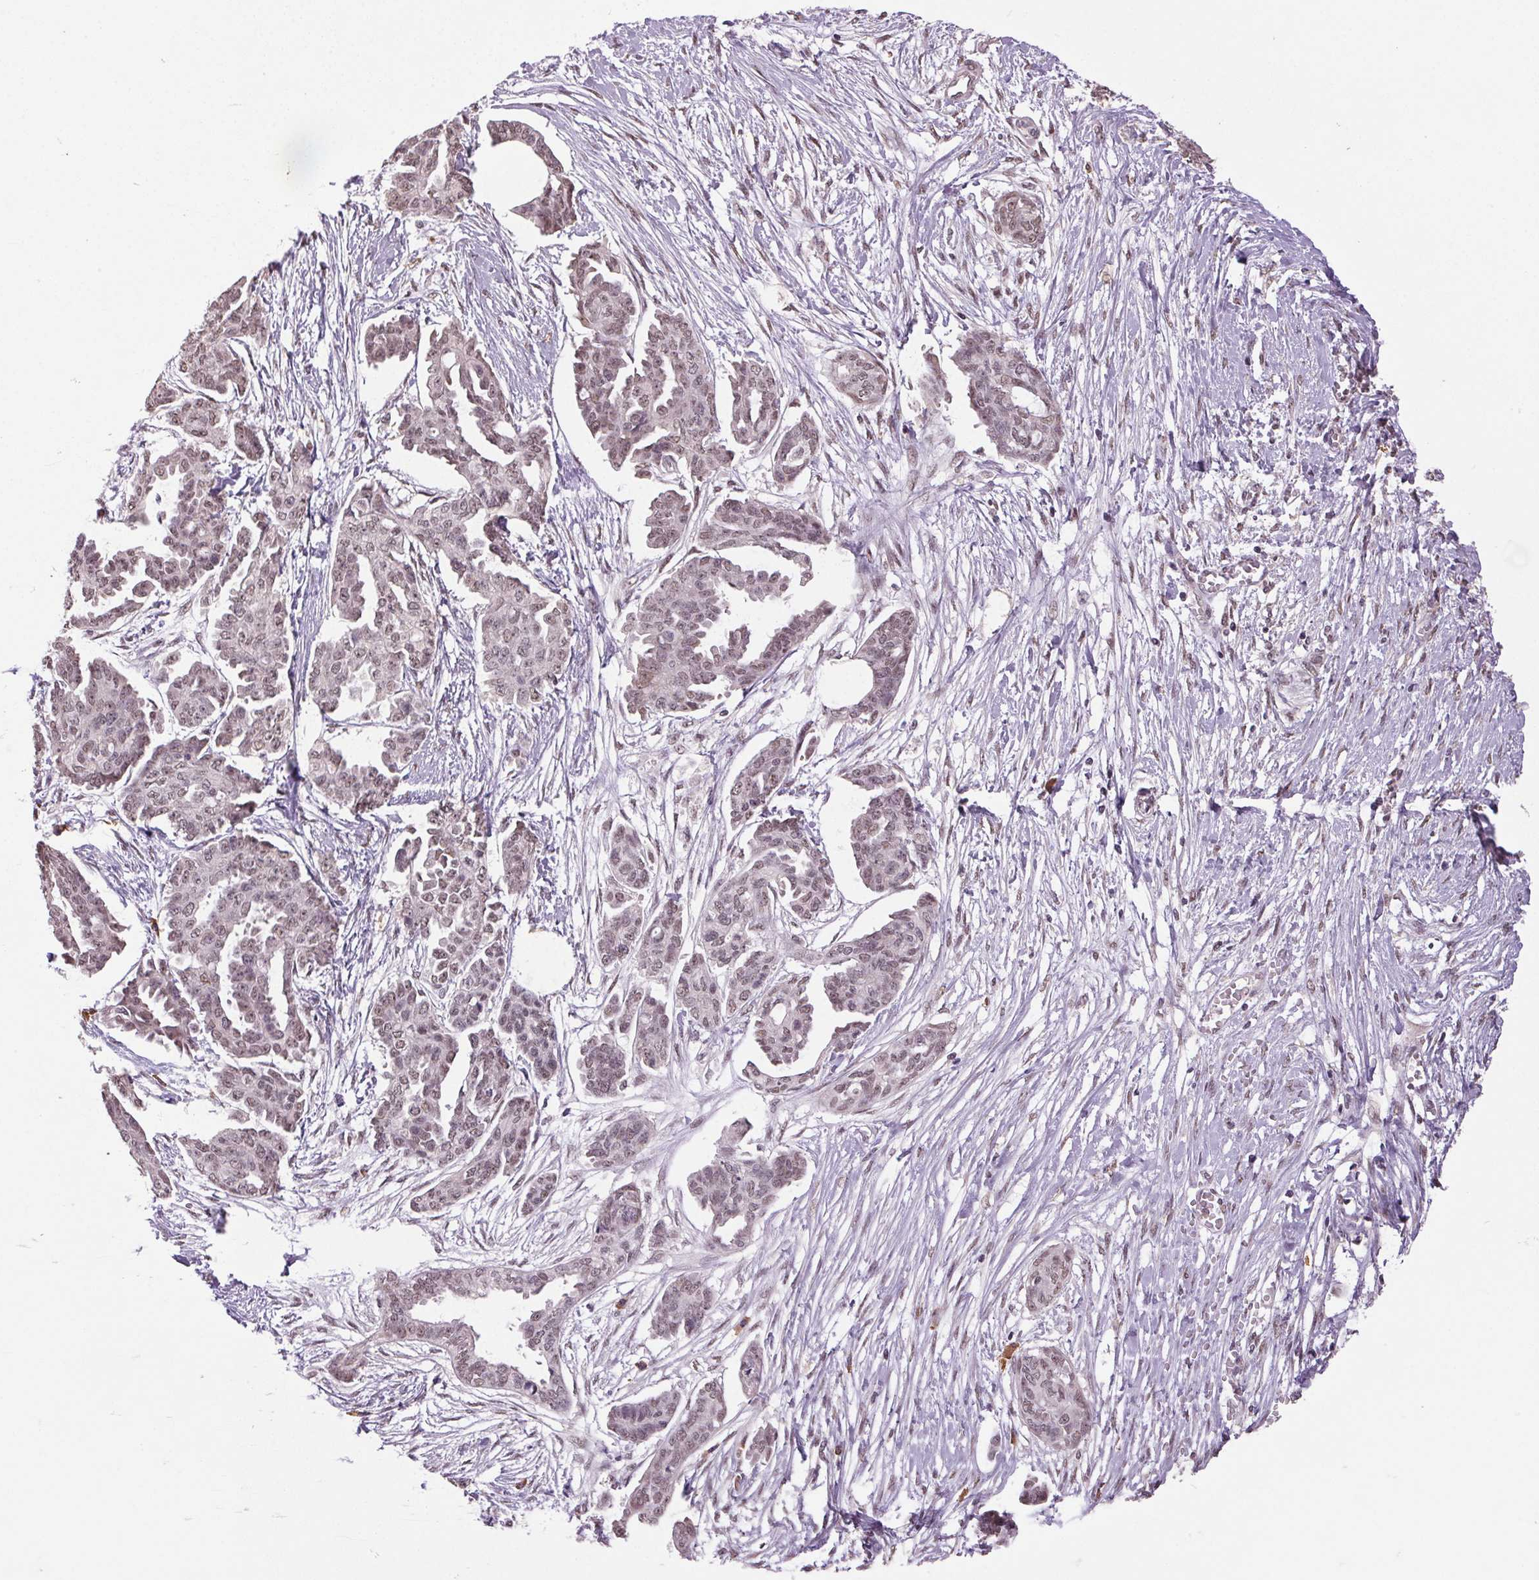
{"staining": {"intensity": "weak", "quantity": ">75%", "location": "nuclear"}, "tissue": "ovarian cancer", "cell_type": "Tumor cells", "image_type": "cancer", "snomed": [{"axis": "morphology", "description": "Cystadenocarcinoma, serous, NOS"}, {"axis": "topography", "description": "Ovary"}], "caption": "Ovarian serous cystadenocarcinoma stained with a protein marker reveals weak staining in tumor cells.", "gene": "ZBTB4", "patient": {"sex": "female", "age": 71}}